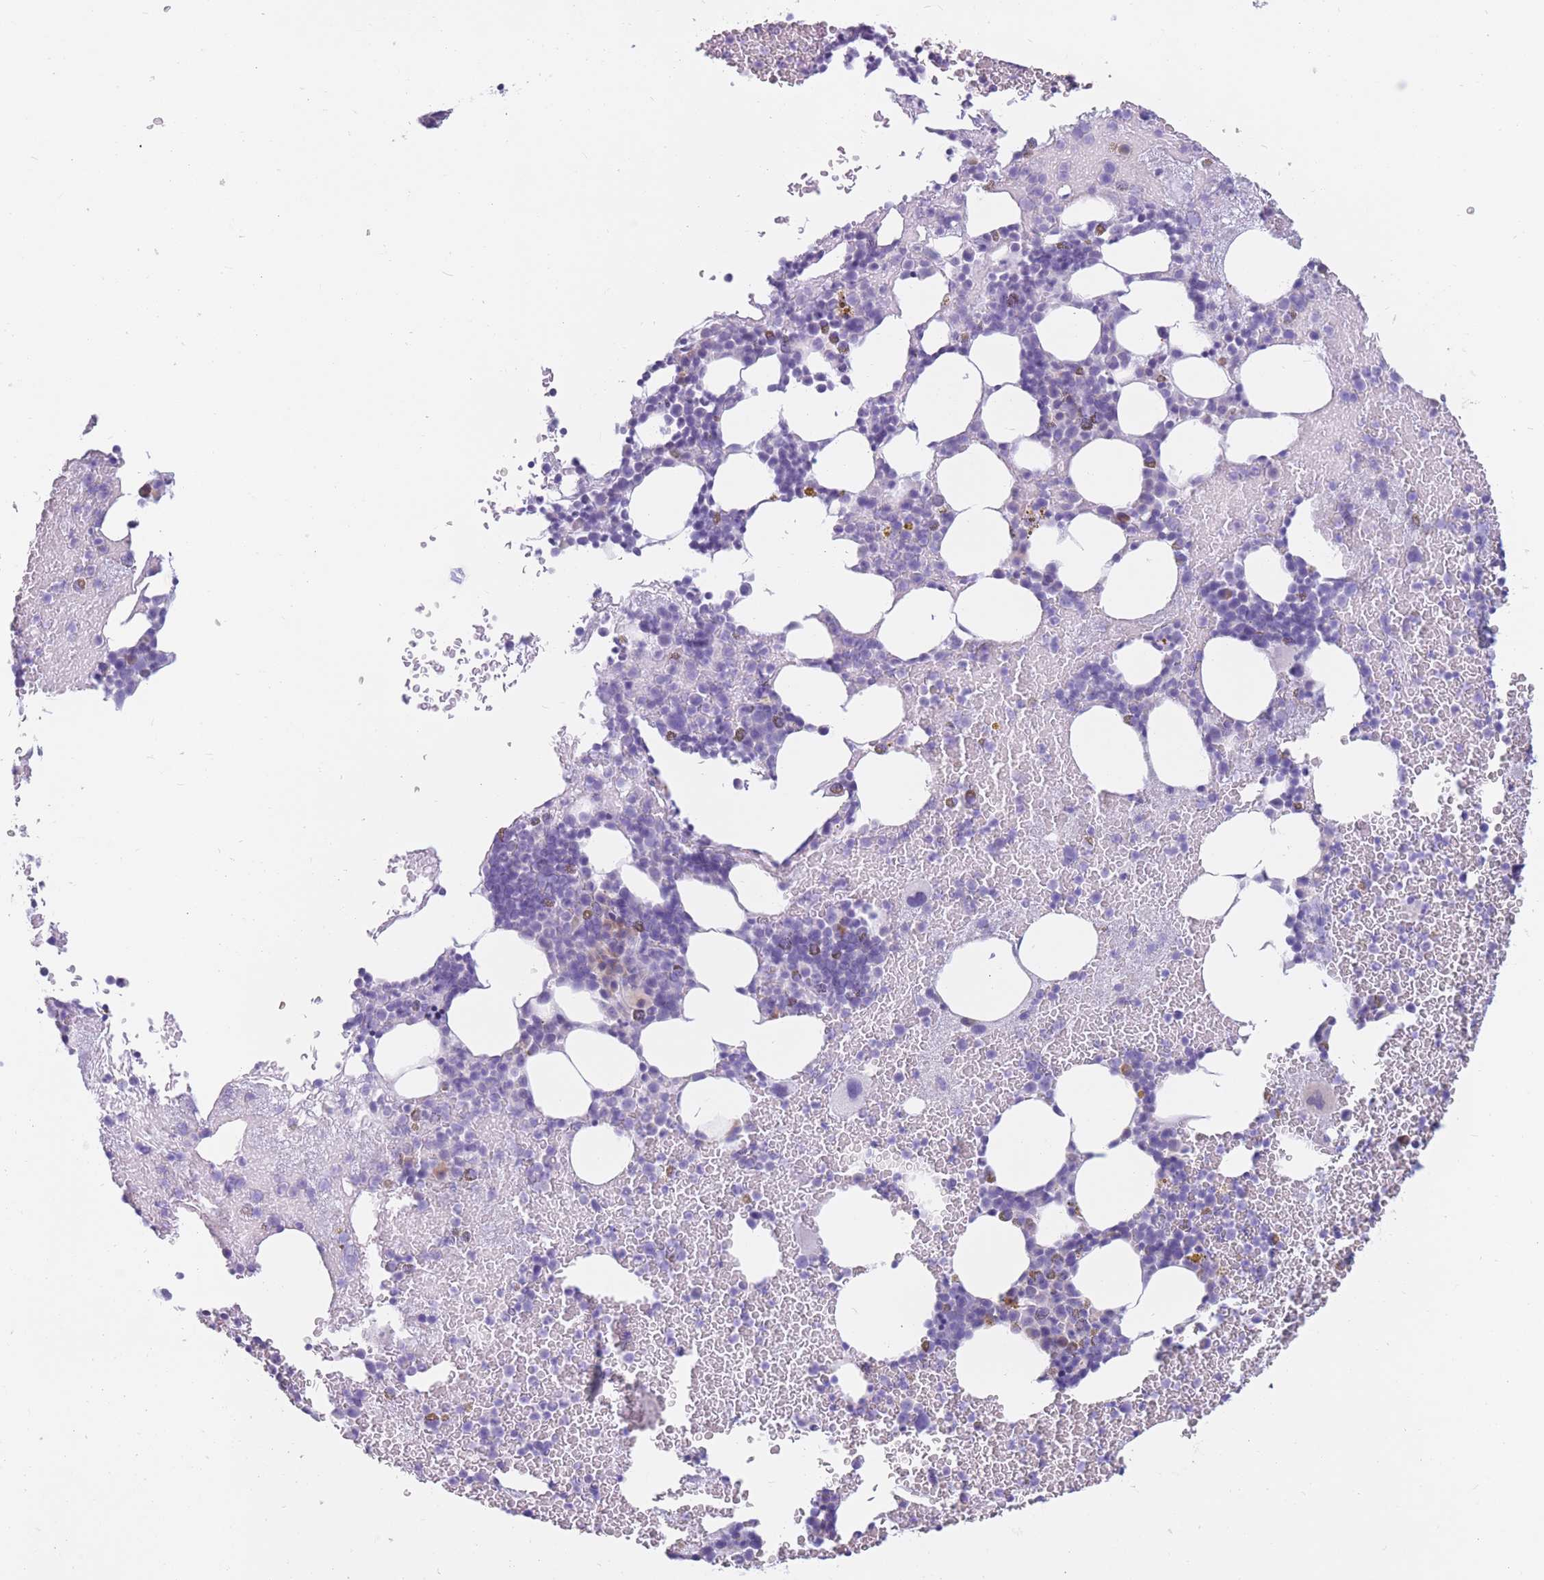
{"staining": {"intensity": "negative", "quantity": "none", "location": "none"}, "tissue": "bone marrow", "cell_type": "Hematopoietic cells", "image_type": "normal", "snomed": [{"axis": "morphology", "description": "Normal tissue, NOS"}, {"axis": "topography", "description": "Bone marrow"}], "caption": "Micrograph shows no significant protein positivity in hematopoietic cells of unremarkable bone marrow.", "gene": "COL27A1", "patient": {"sex": "male", "age": 26}}